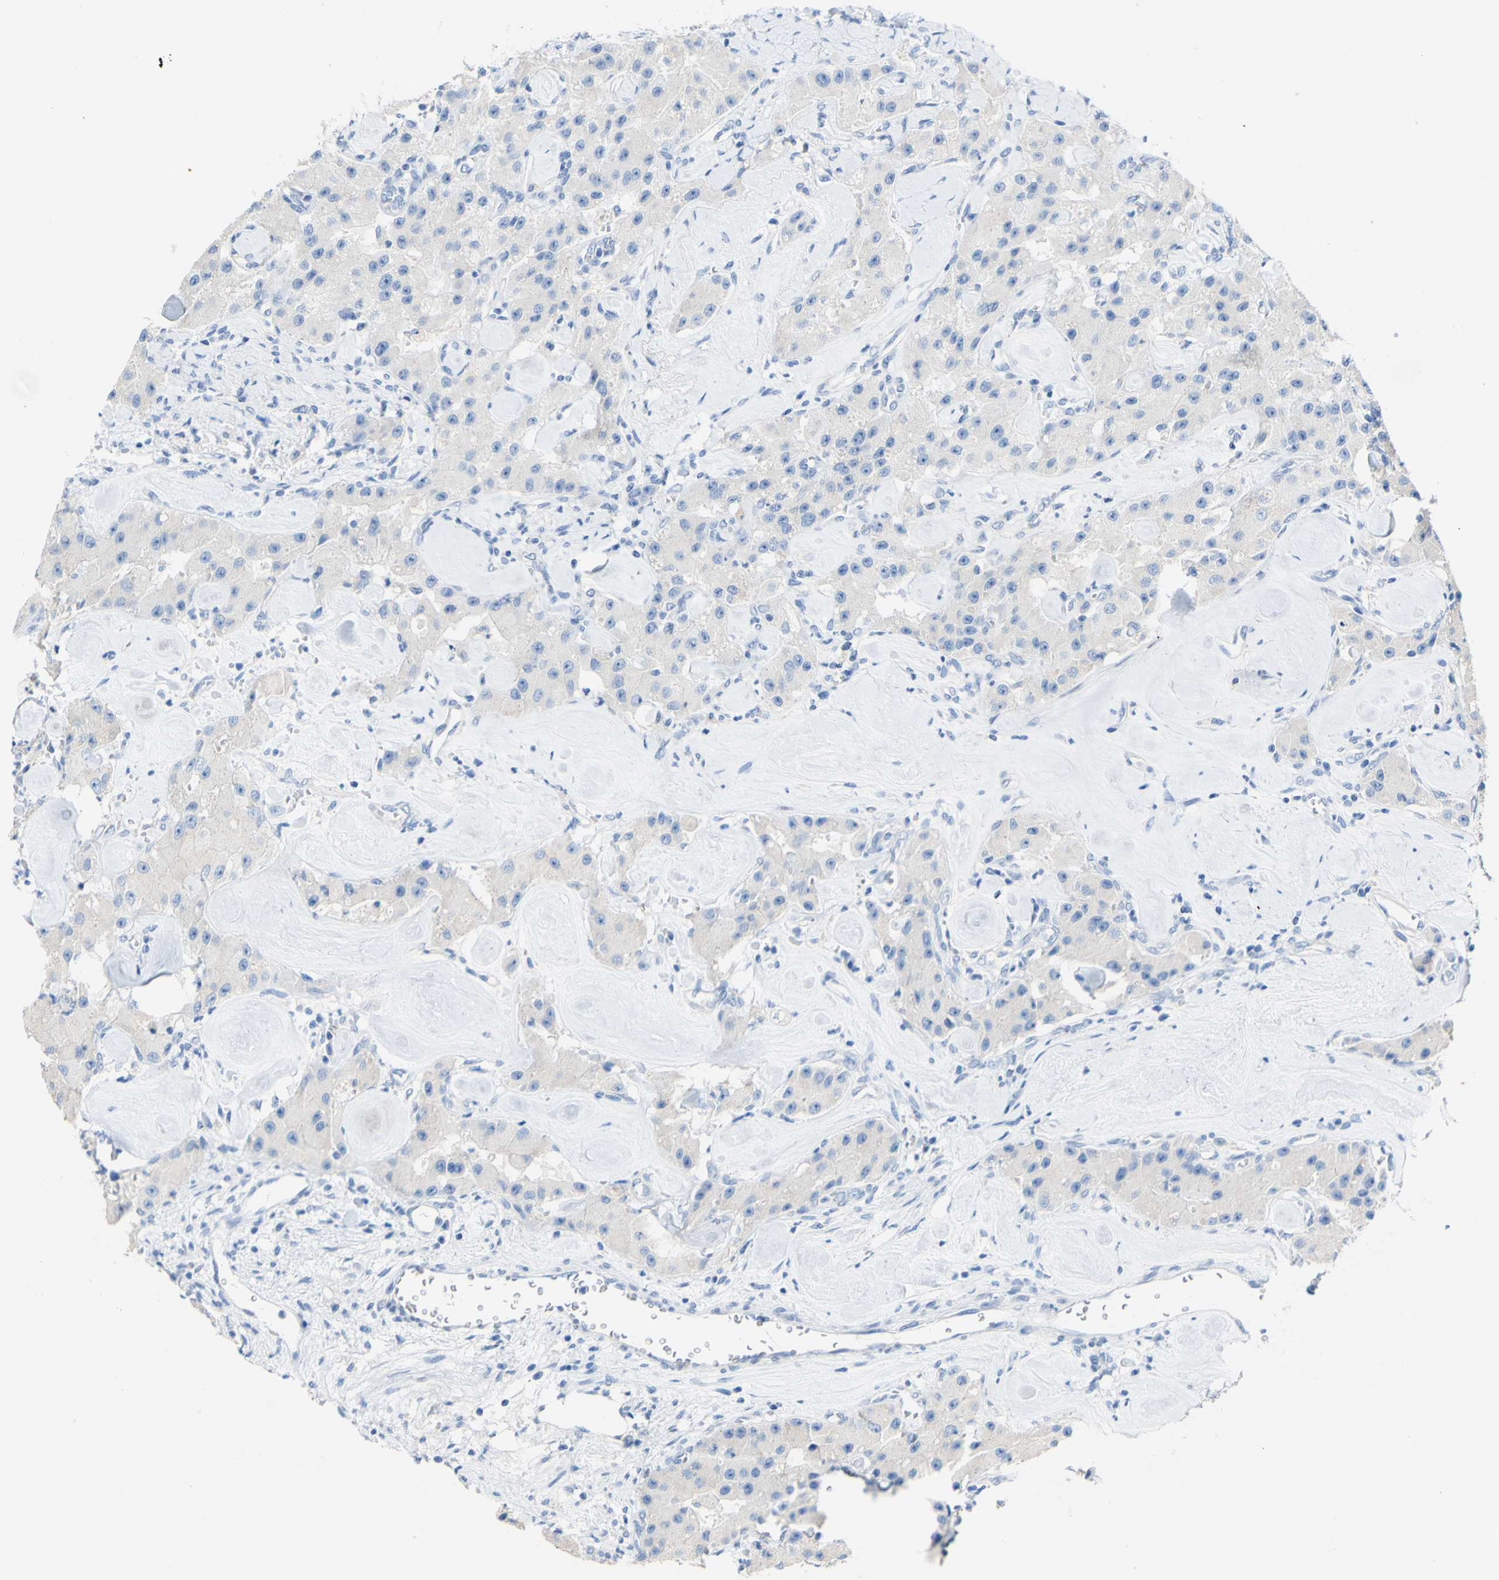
{"staining": {"intensity": "negative", "quantity": "none", "location": "none"}, "tissue": "carcinoid", "cell_type": "Tumor cells", "image_type": "cancer", "snomed": [{"axis": "morphology", "description": "Carcinoid, malignant, NOS"}, {"axis": "topography", "description": "Pancreas"}], "caption": "This is a histopathology image of IHC staining of carcinoid, which shows no expression in tumor cells.", "gene": "DSC2", "patient": {"sex": "male", "age": 41}}